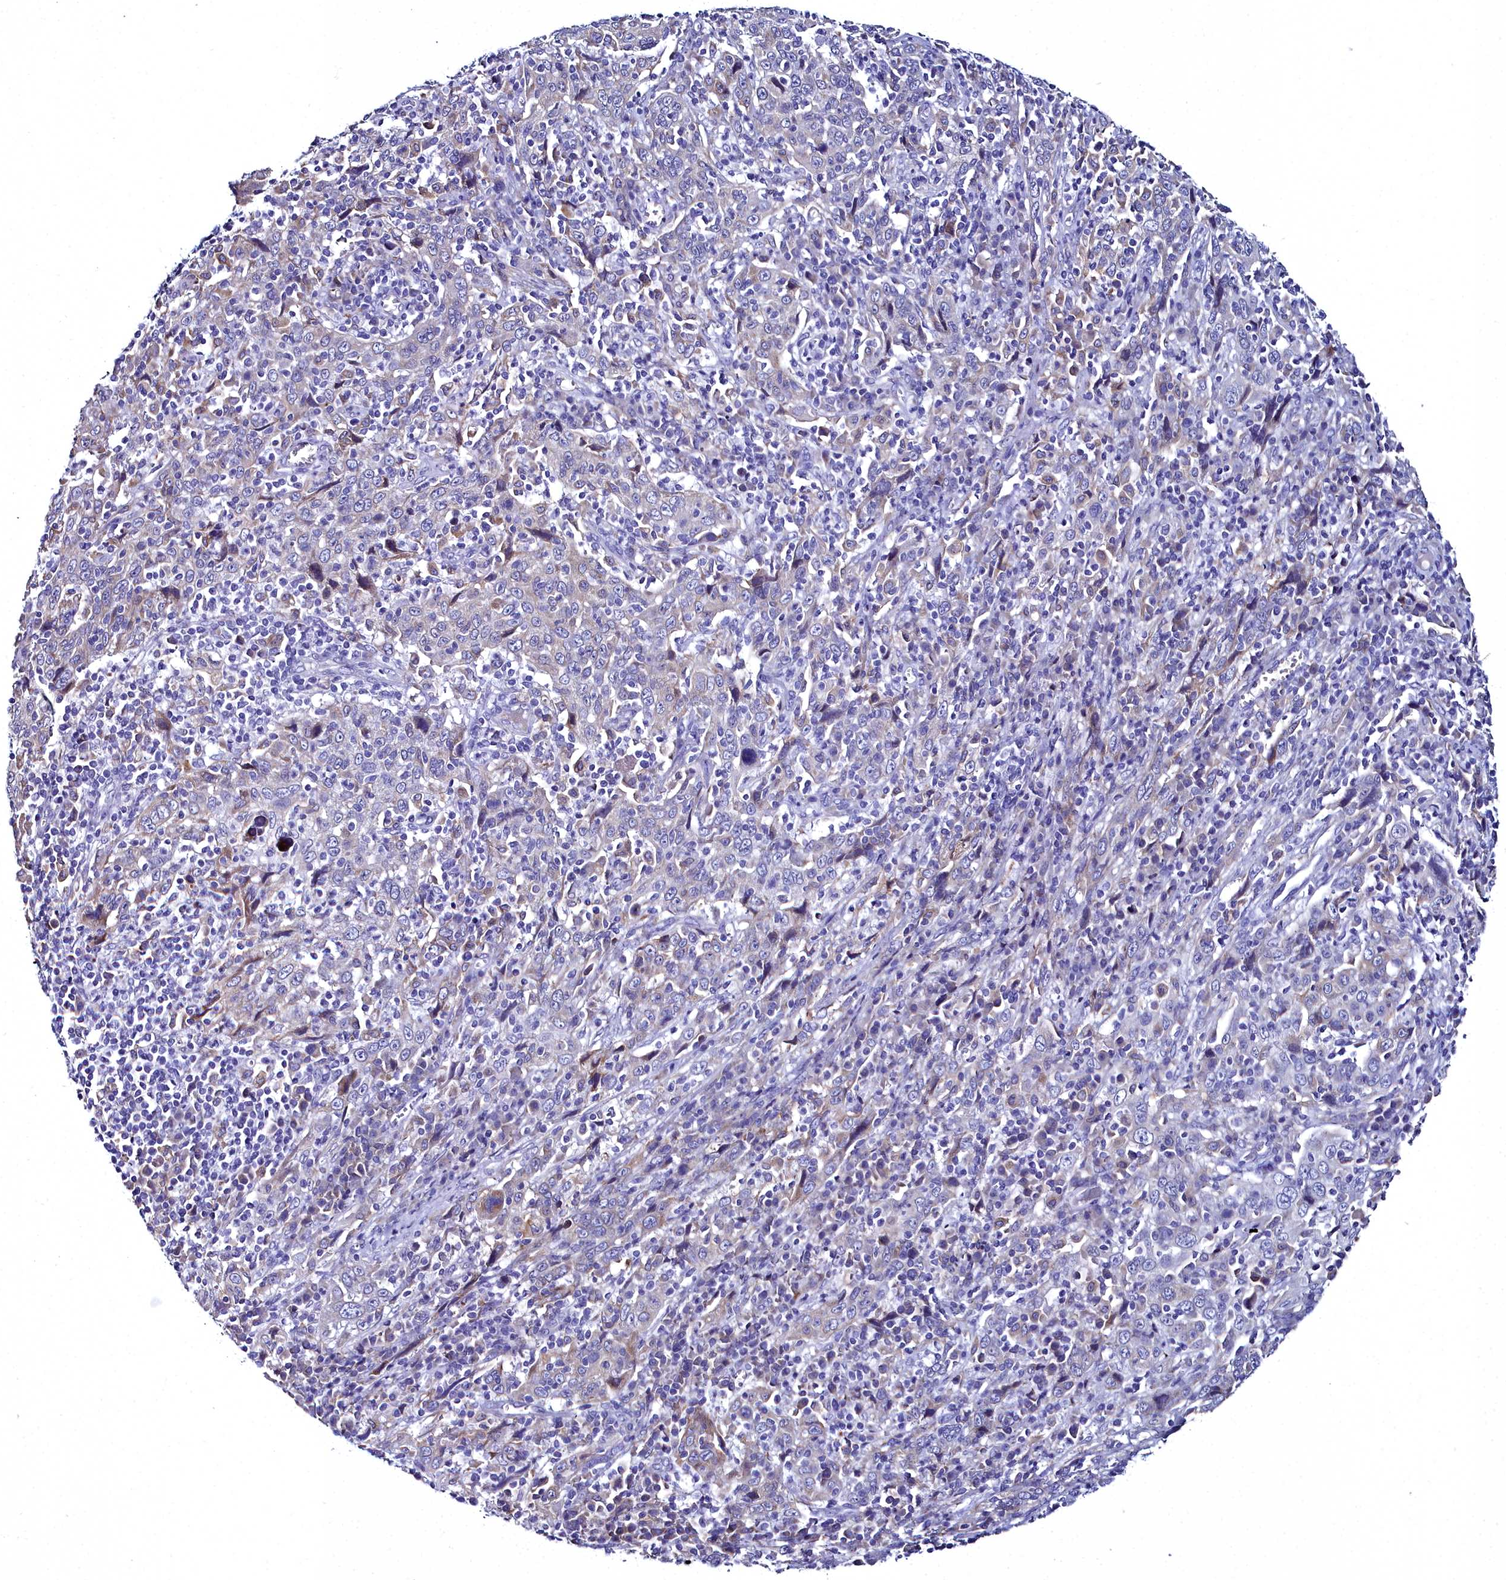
{"staining": {"intensity": "weak", "quantity": "<25%", "location": "cytoplasmic/membranous"}, "tissue": "cervical cancer", "cell_type": "Tumor cells", "image_type": "cancer", "snomed": [{"axis": "morphology", "description": "Squamous cell carcinoma, NOS"}, {"axis": "topography", "description": "Cervix"}], "caption": "The image demonstrates no significant positivity in tumor cells of squamous cell carcinoma (cervical).", "gene": "ELAPOR2", "patient": {"sex": "female", "age": 46}}